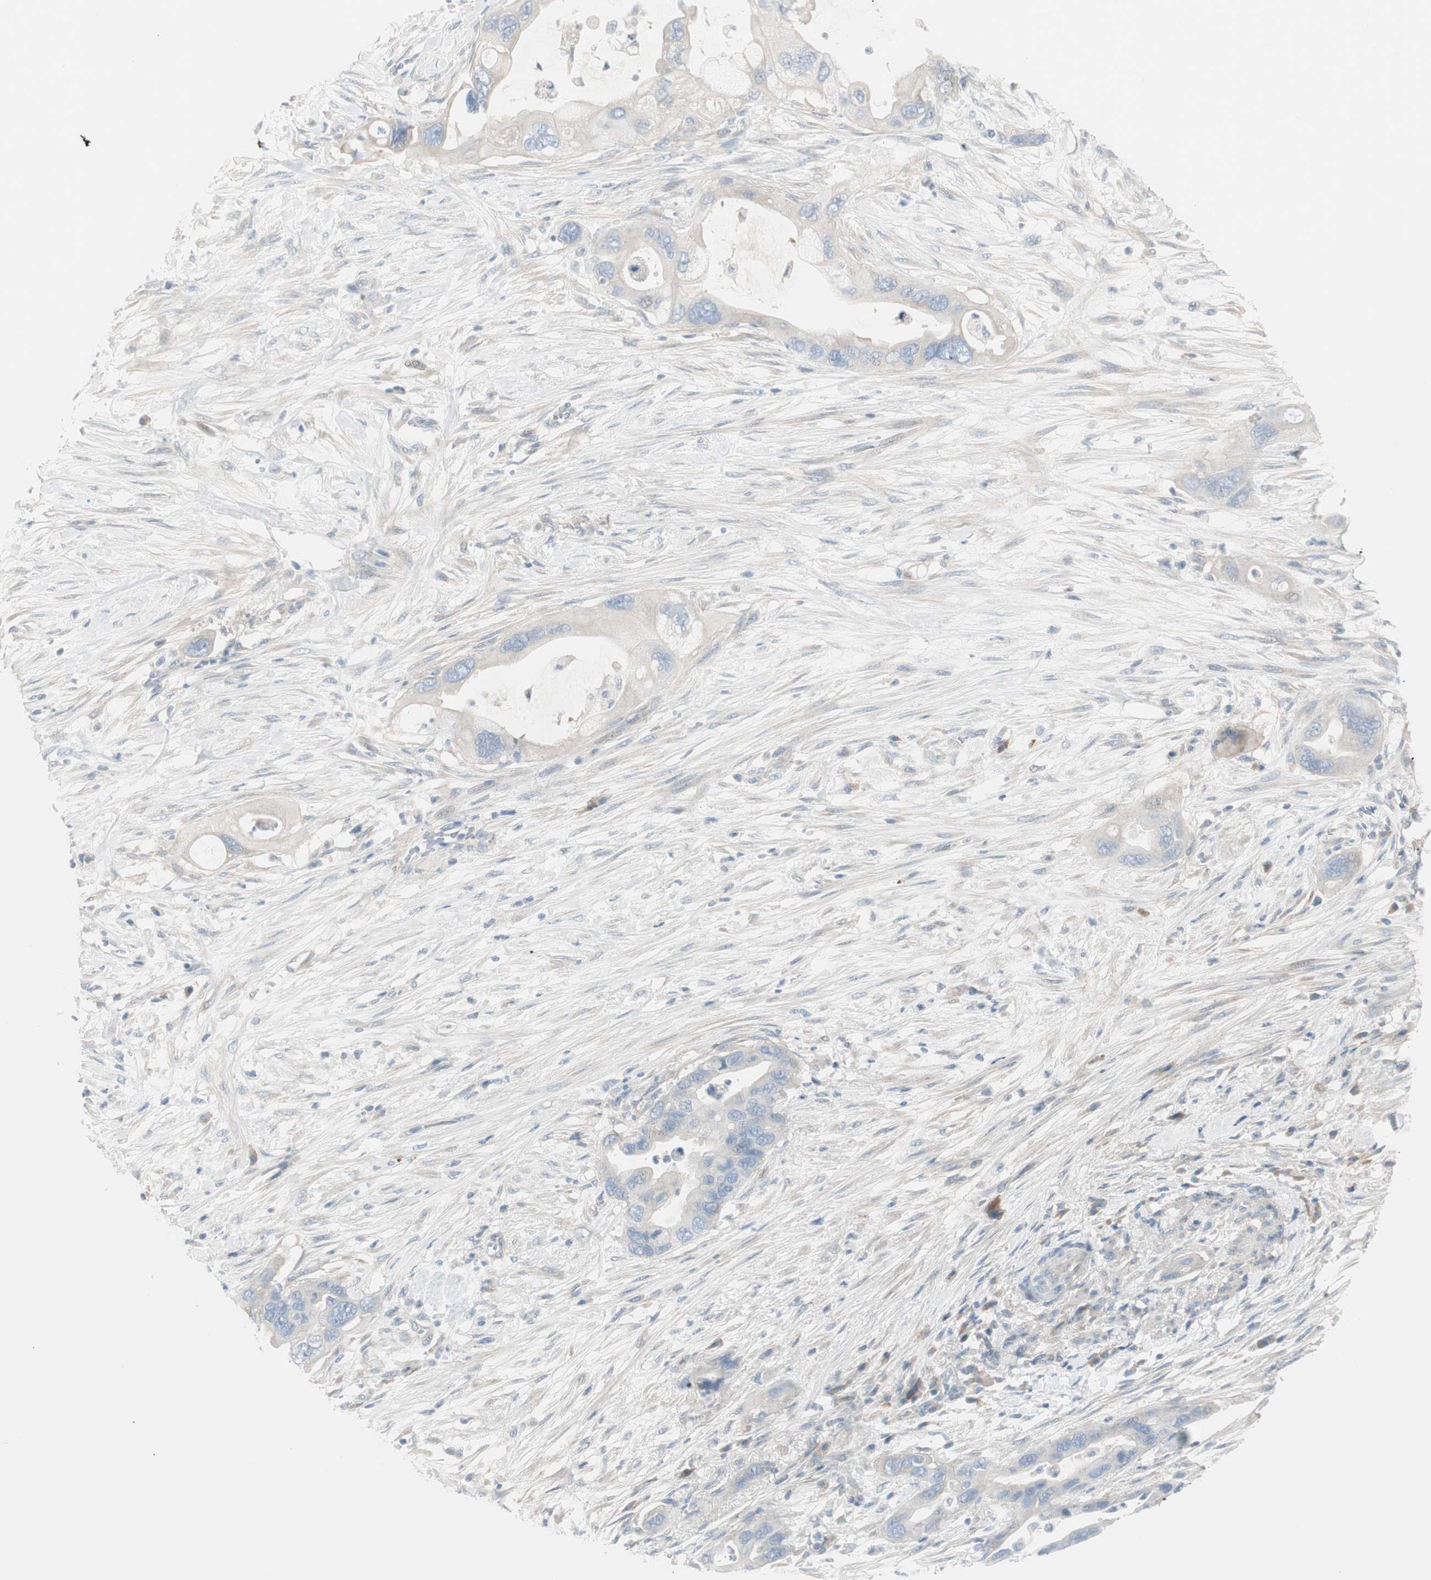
{"staining": {"intensity": "negative", "quantity": "none", "location": "none"}, "tissue": "pancreatic cancer", "cell_type": "Tumor cells", "image_type": "cancer", "snomed": [{"axis": "morphology", "description": "Adenocarcinoma, NOS"}, {"axis": "topography", "description": "Pancreas"}], "caption": "A micrograph of pancreatic adenocarcinoma stained for a protein shows no brown staining in tumor cells.", "gene": "CACNA2D1", "patient": {"sex": "female", "age": 71}}